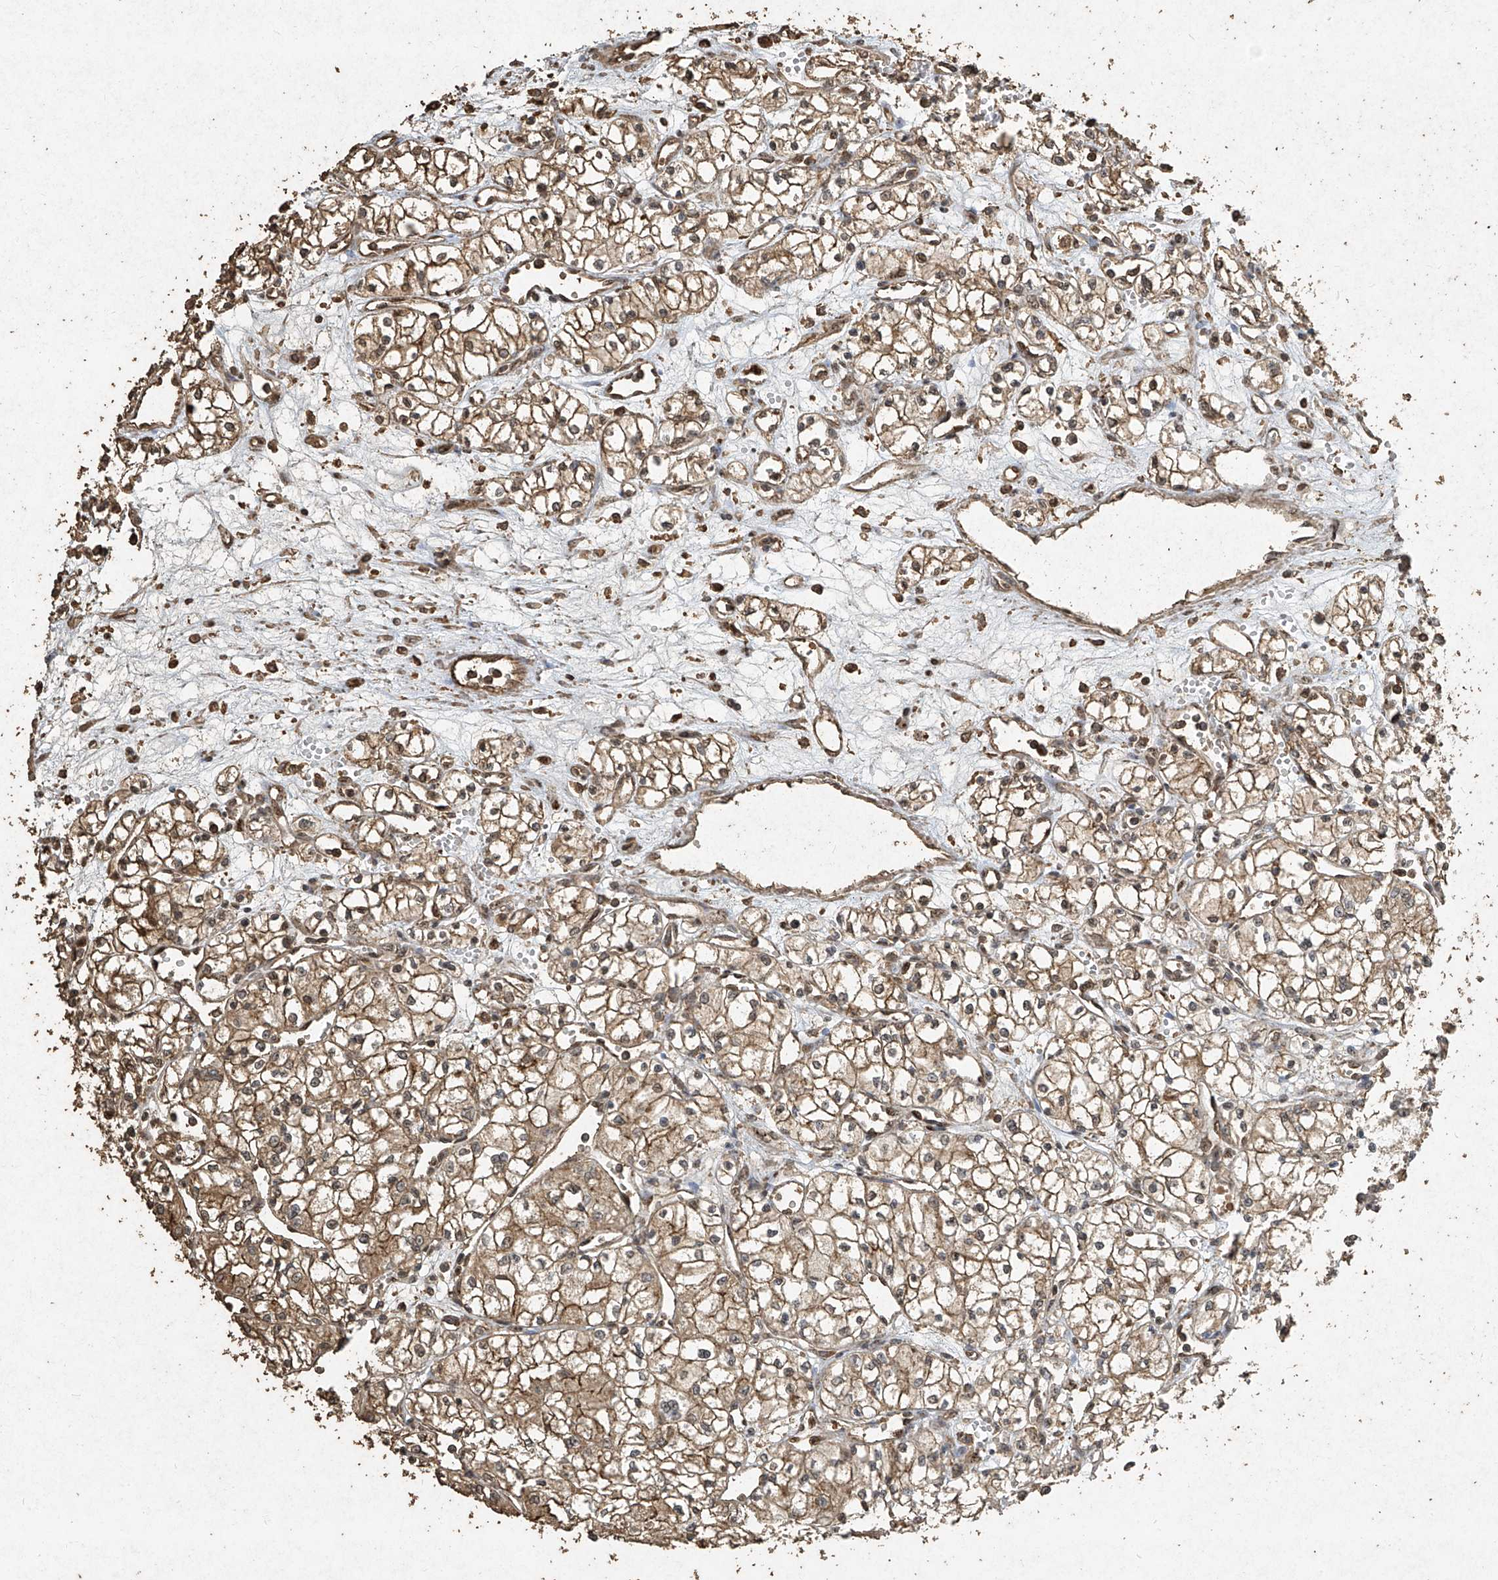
{"staining": {"intensity": "moderate", "quantity": ">75%", "location": "cytoplasmic/membranous,nuclear"}, "tissue": "renal cancer", "cell_type": "Tumor cells", "image_type": "cancer", "snomed": [{"axis": "morphology", "description": "Normal tissue, NOS"}, {"axis": "morphology", "description": "Adenocarcinoma, NOS"}, {"axis": "topography", "description": "Kidney"}], "caption": "The micrograph demonstrates immunohistochemical staining of renal cancer. There is moderate cytoplasmic/membranous and nuclear staining is identified in about >75% of tumor cells. (Brightfield microscopy of DAB IHC at high magnification).", "gene": "ERBB3", "patient": {"sex": "male", "age": 59}}